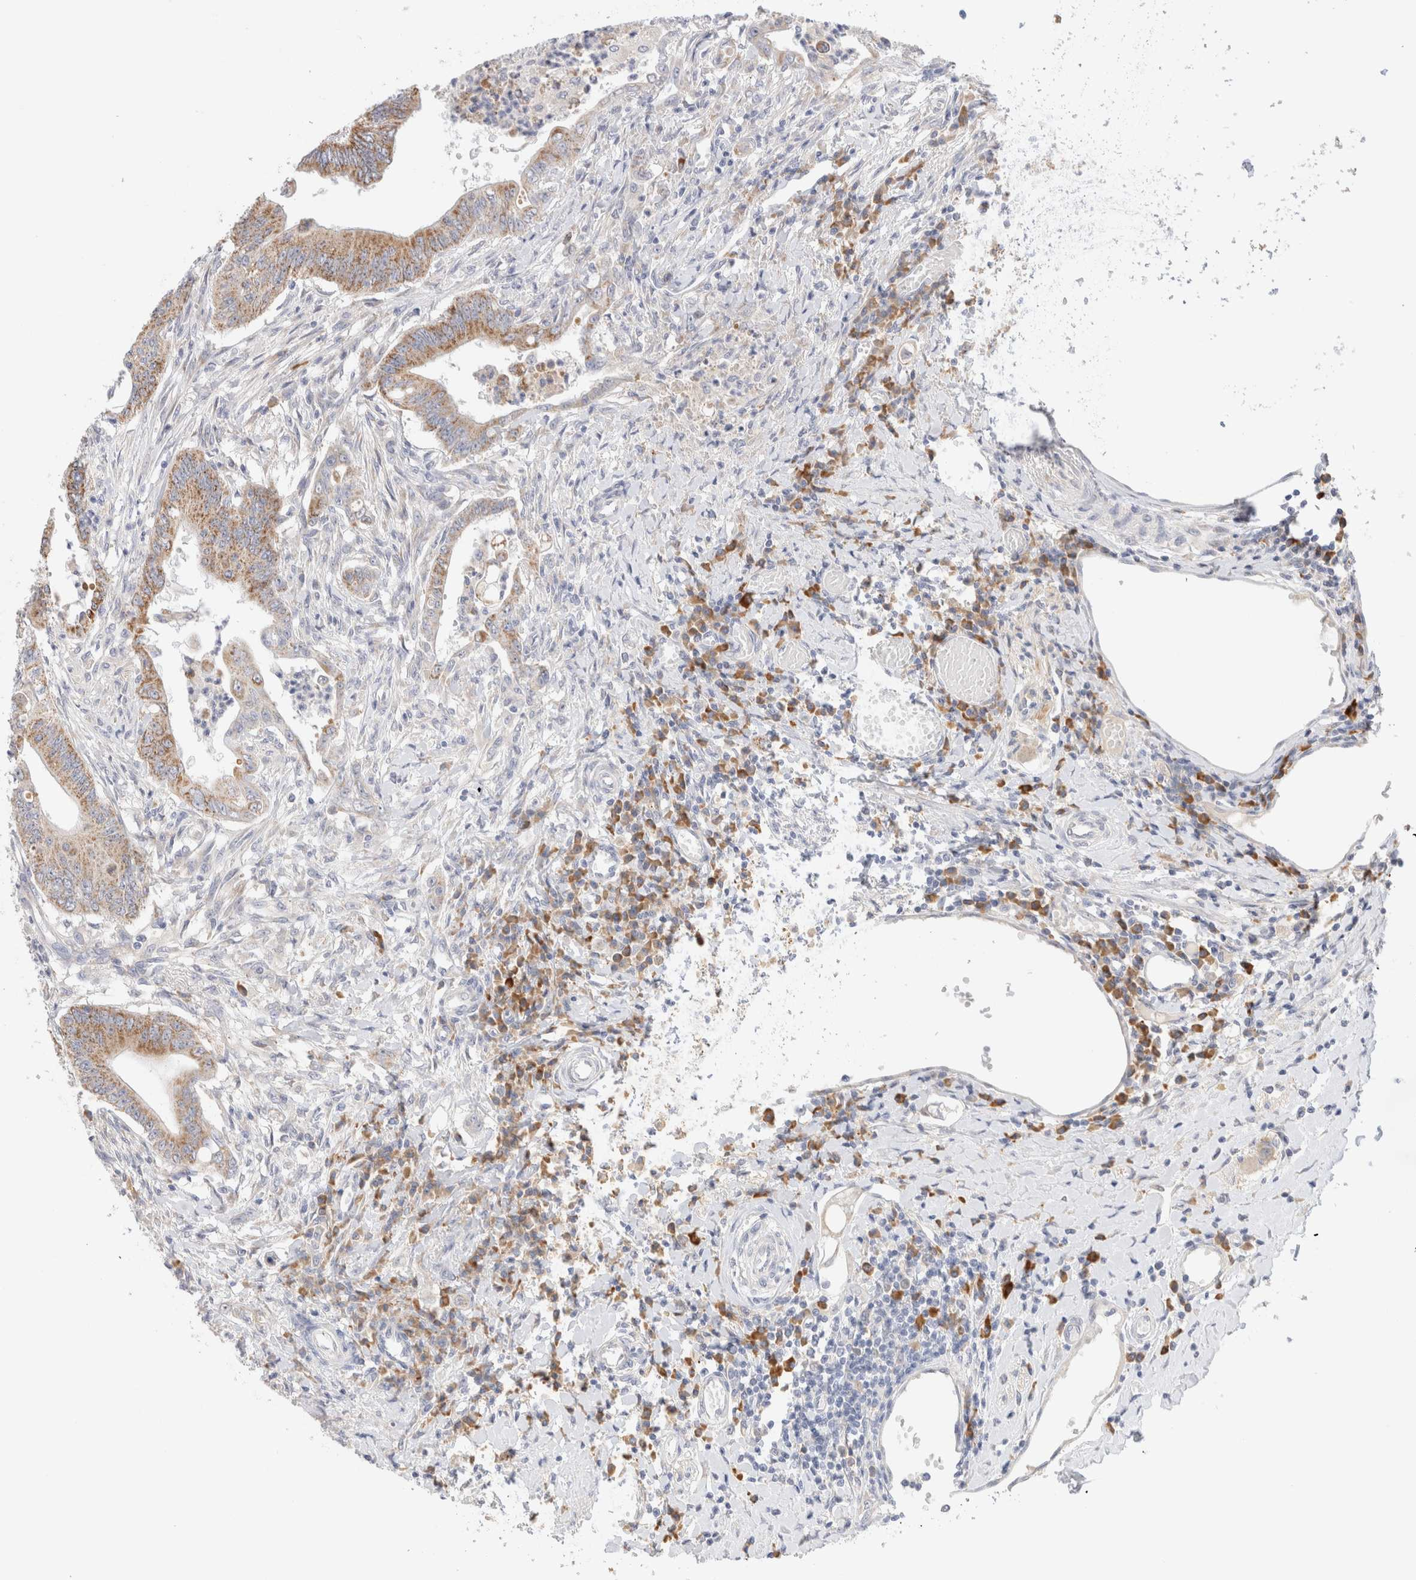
{"staining": {"intensity": "moderate", "quantity": ">75%", "location": "cytoplasmic/membranous"}, "tissue": "colorectal cancer", "cell_type": "Tumor cells", "image_type": "cancer", "snomed": [{"axis": "morphology", "description": "Adenoma, NOS"}, {"axis": "morphology", "description": "Adenocarcinoma, NOS"}, {"axis": "topography", "description": "Colon"}], "caption": "The histopathology image reveals immunohistochemical staining of colorectal adenoma. There is moderate cytoplasmic/membranous expression is seen in approximately >75% of tumor cells.", "gene": "GADD45G", "patient": {"sex": "male", "age": 79}}